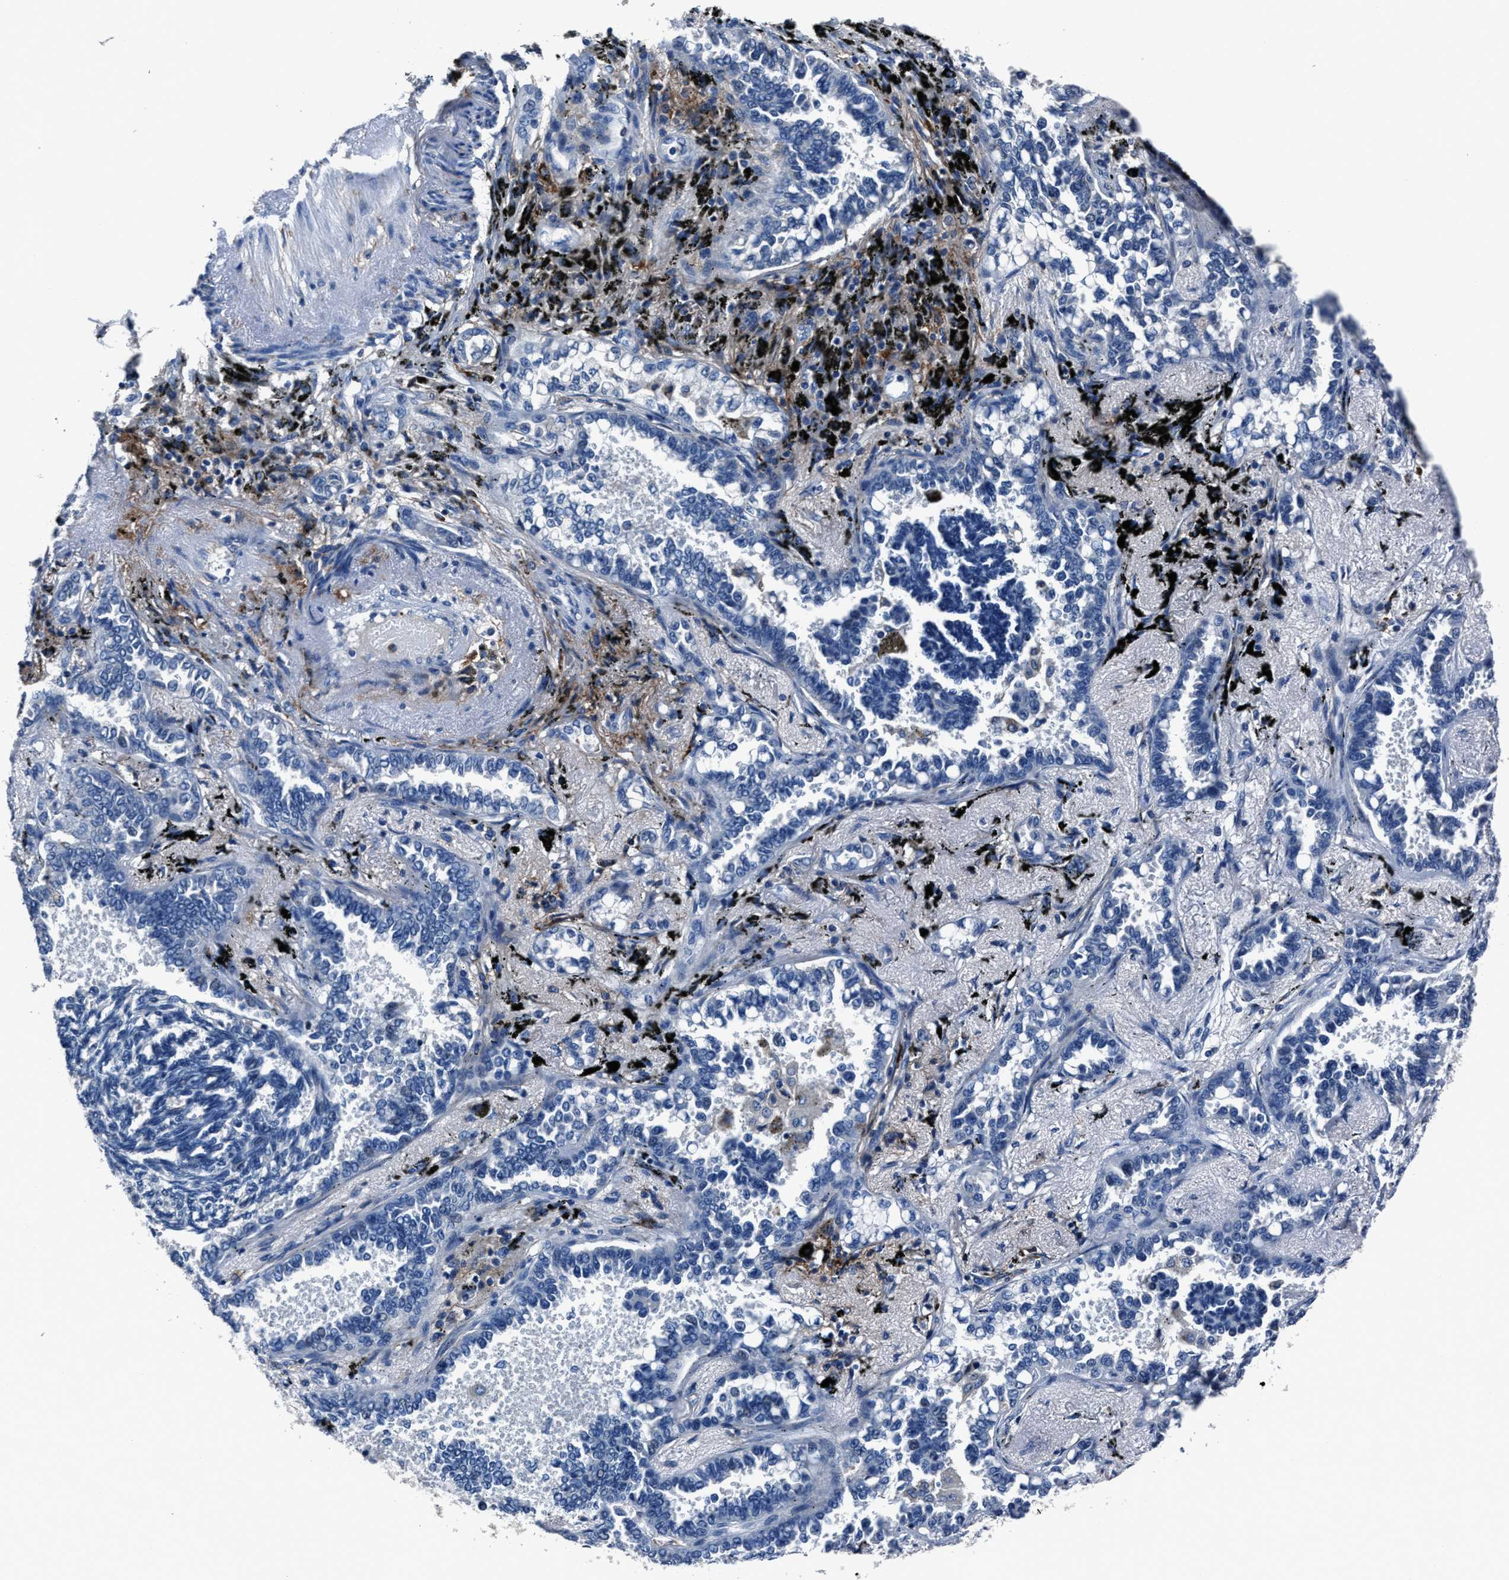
{"staining": {"intensity": "negative", "quantity": "none", "location": "none"}, "tissue": "lung cancer", "cell_type": "Tumor cells", "image_type": "cancer", "snomed": [{"axis": "morphology", "description": "Adenocarcinoma, NOS"}, {"axis": "topography", "description": "Lung"}], "caption": "Immunohistochemical staining of lung adenocarcinoma shows no significant staining in tumor cells.", "gene": "FGL2", "patient": {"sex": "male", "age": 59}}